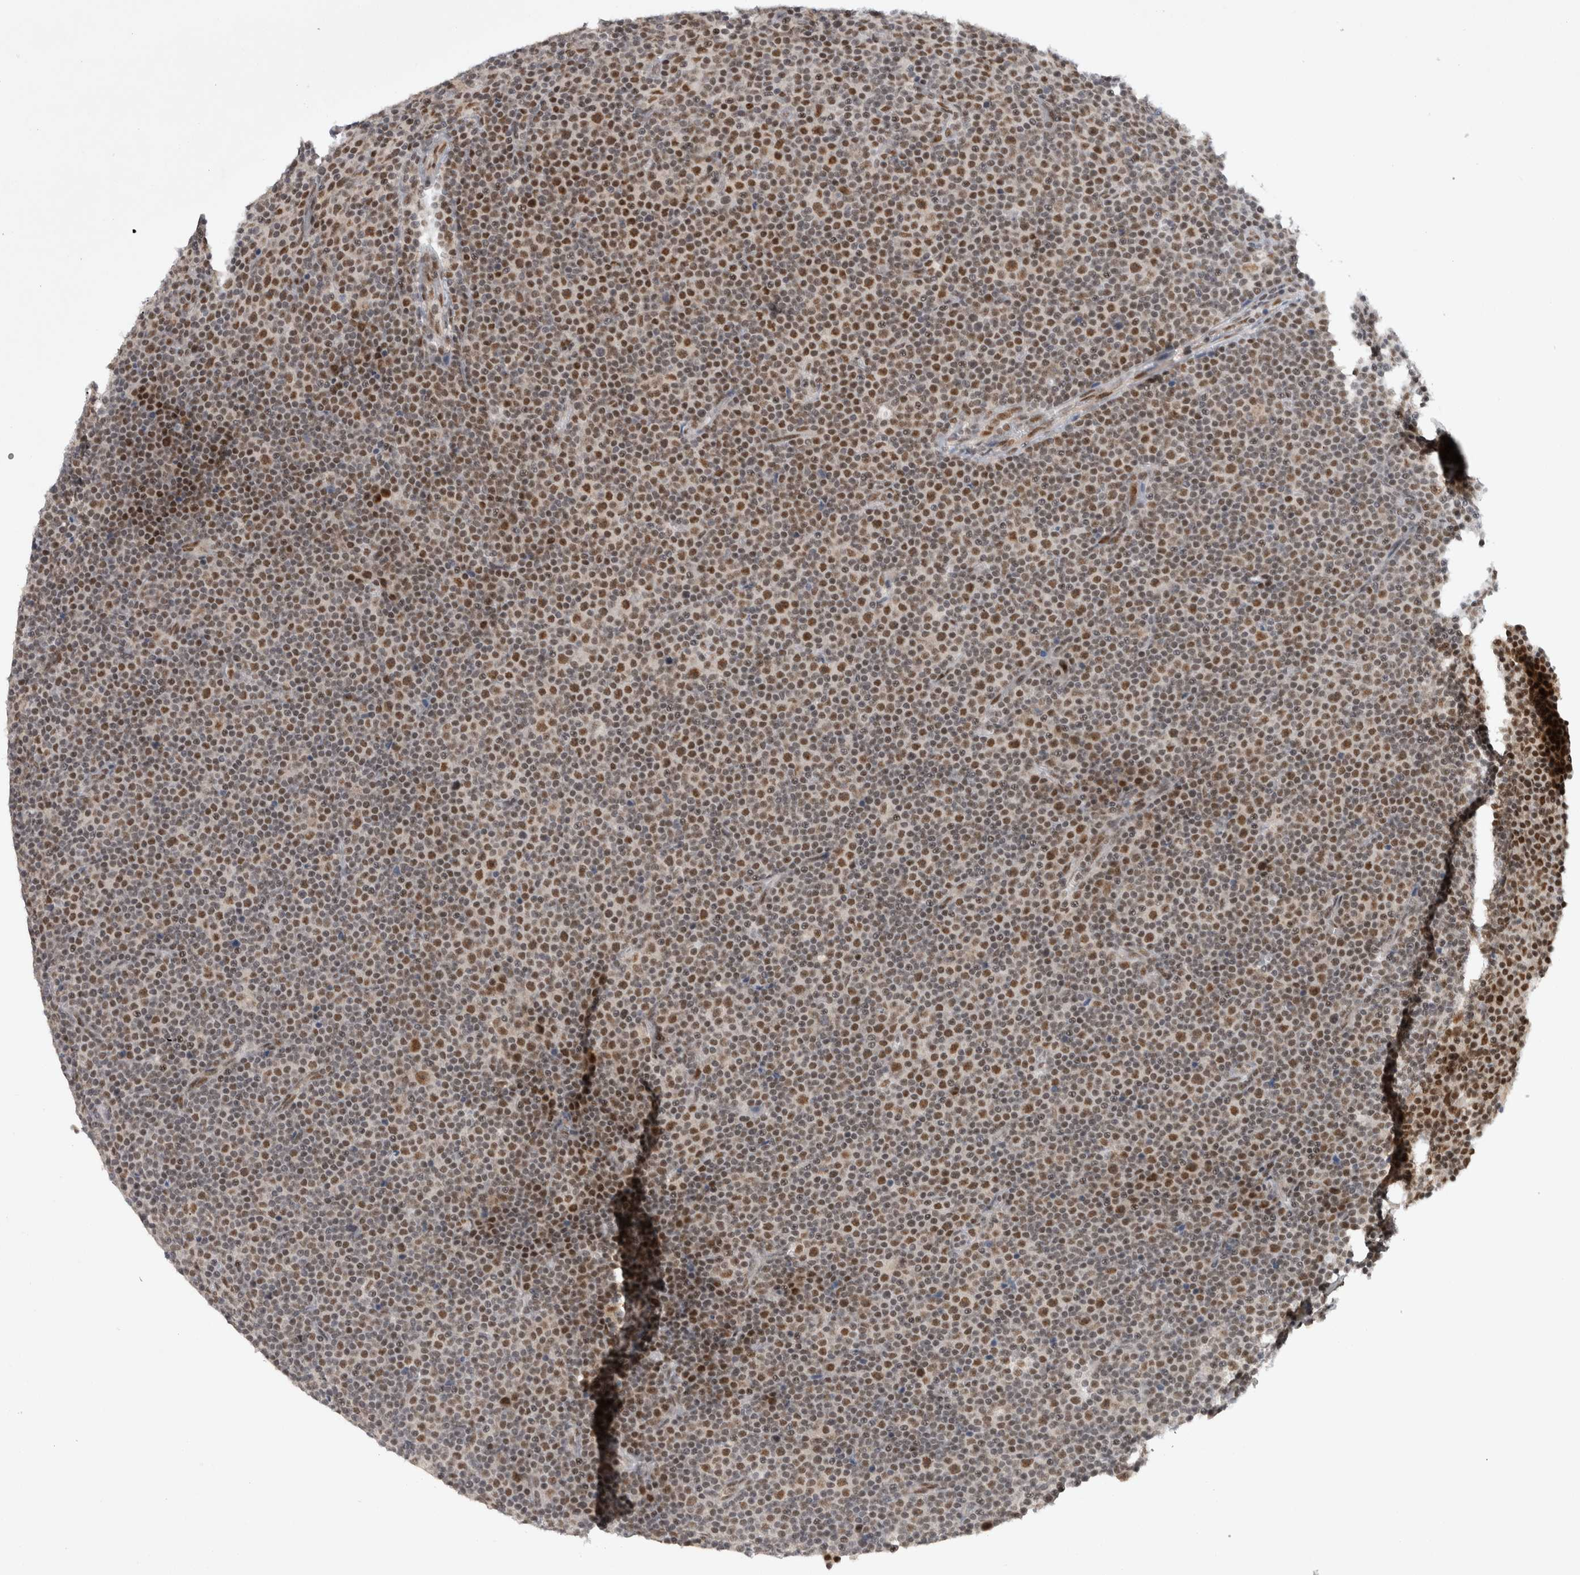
{"staining": {"intensity": "moderate", "quantity": ">75%", "location": "nuclear"}, "tissue": "lymphoma", "cell_type": "Tumor cells", "image_type": "cancer", "snomed": [{"axis": "morphology", "description": "Malignant lymphoma, non-Hodgkin's type, Low grade"}, {"axis": "topography", "description": "Lymph node"}], "caption": "DAB (3,3'-diaminobenzidine) immunohistochemical staining of malignant lymphoma, non-Hodgkin's type (low-grade) displays moderate nuclear protein positivity in approximately >75% of tumor cells.", "gene": "HESX1", "patient": {"sex": "female", "age": 67}}